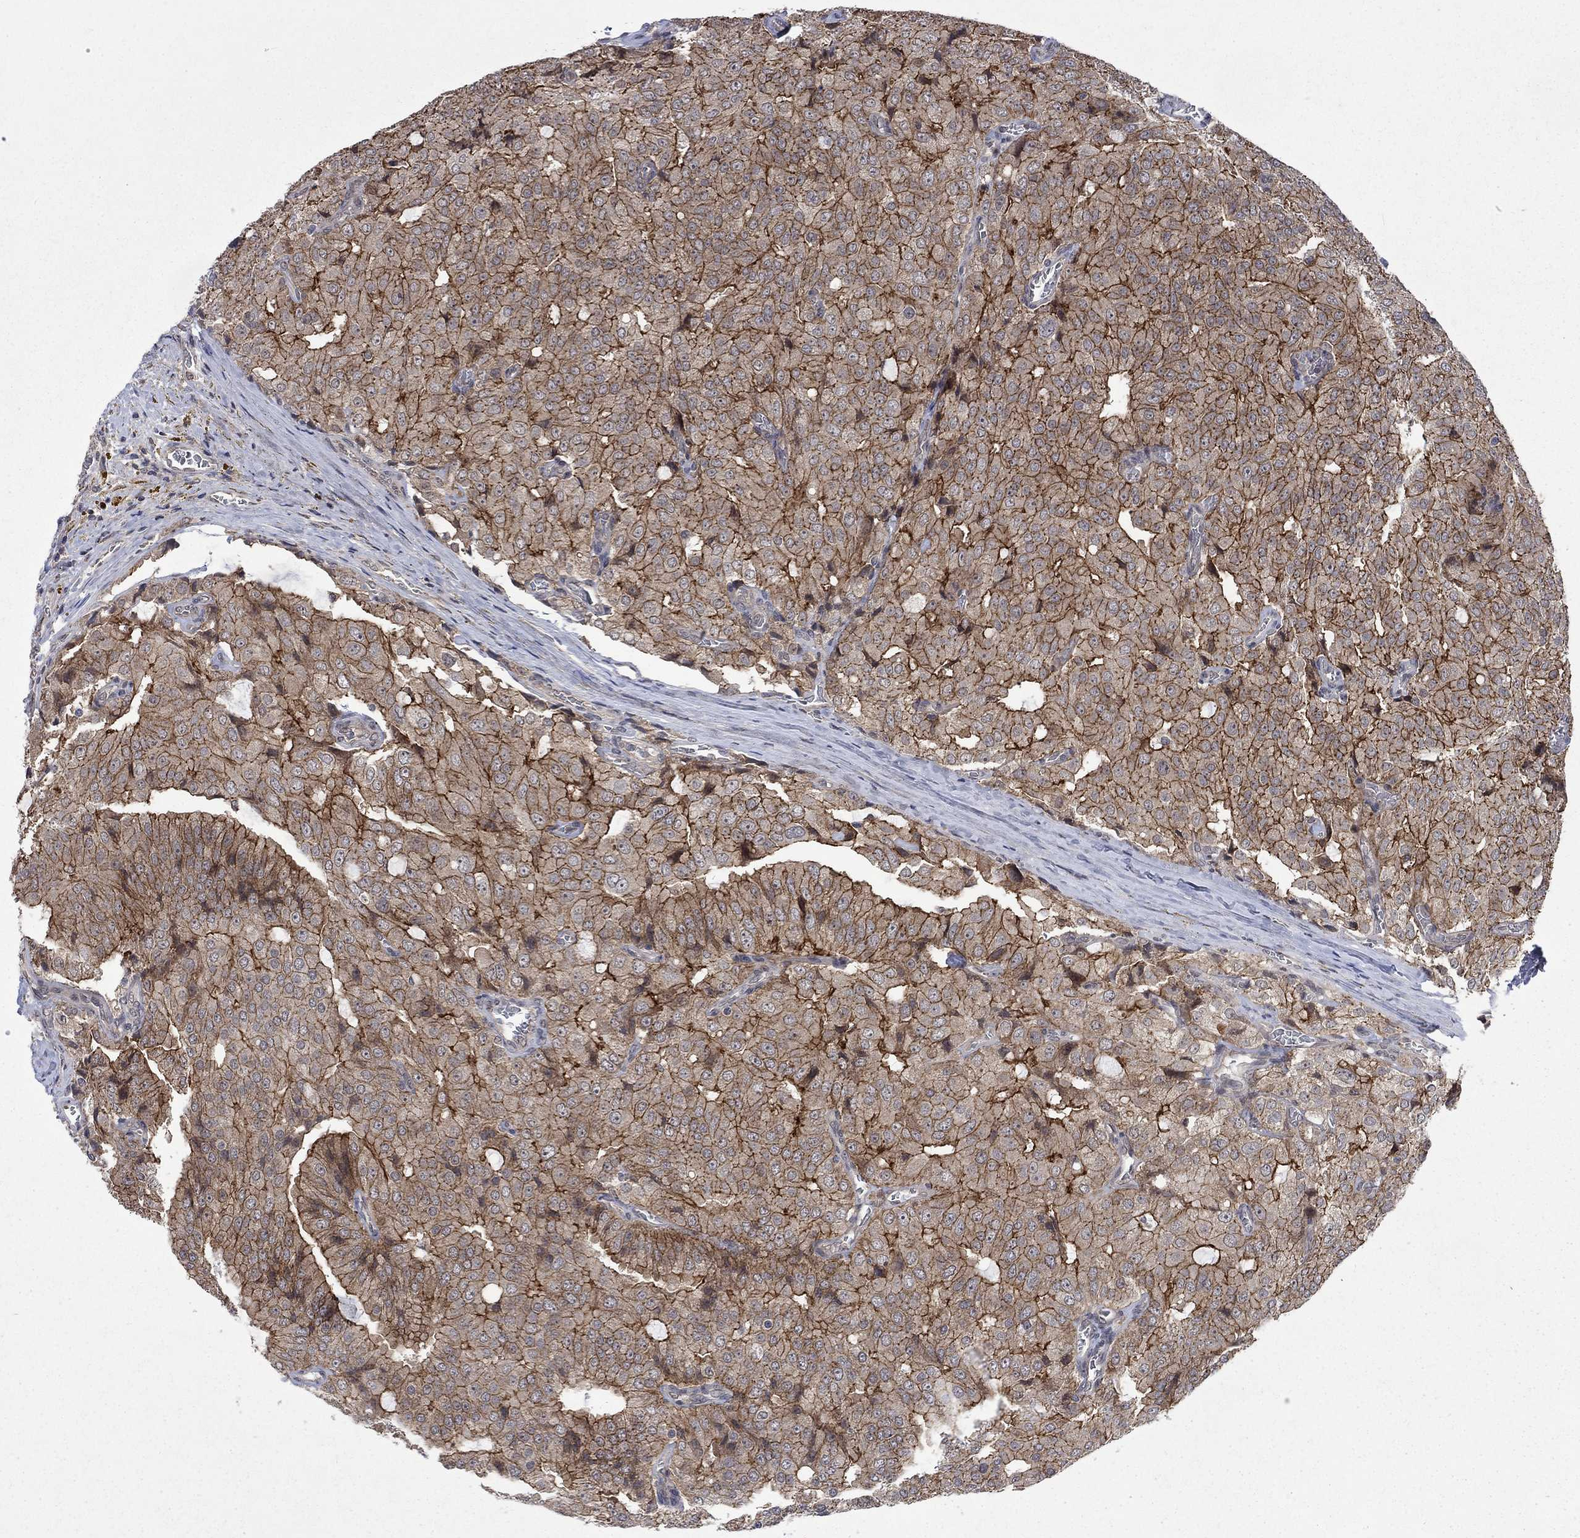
{"staining": {"intensity": "strong", "quantity": ">75%", "location": "cytoplasmic/membranous"}, "tissue": "prostate cancer", "cell_type": "Tumor cells", "image_type": "cancer", "snomed": [{"axis": "morphology", "description": "Adenocarcinoma, NOS"}, {"axis": "topography", "description": "Prostate and seminal vesicle, NOS"}, {"axis": "topography", "description": "Prostate"}], "caption": "Immunohistochemistry of human prostate cancer exhibits high levels of strong cytoplasmic/membranous expression in approximately >75% of tumor cells.", "gene": "PPP1R9A", "patient": {"sex": "male", "age": 67}}